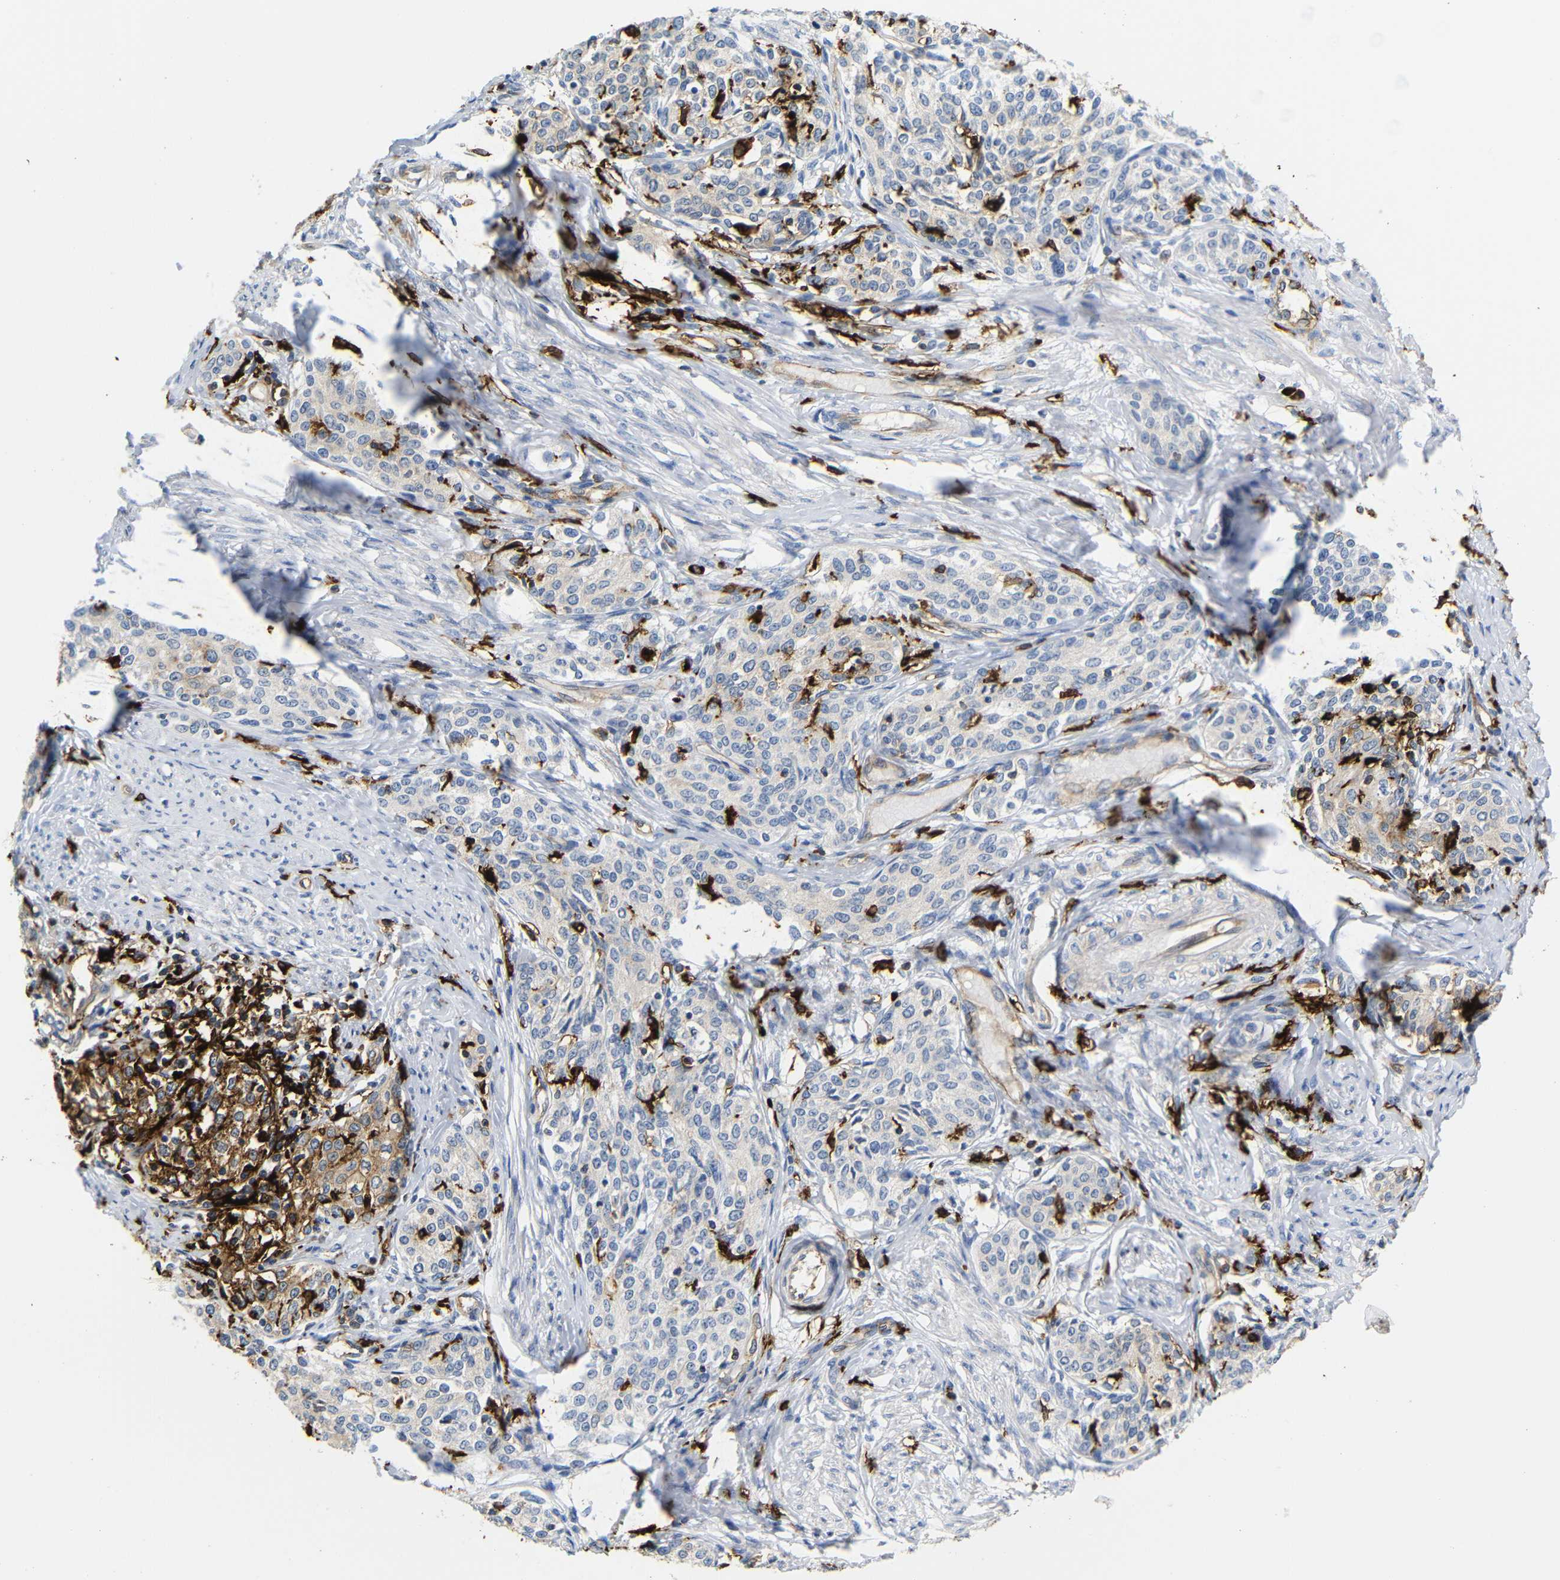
{"staining": {"intensity": "moderate", "quantity": "<25%", "location": "cytoplasmic/membranous"}, "tissue": "cervical cancer", "cell_type": "Tumor cells", "image_type": "cancer", "snomed": [{"axis": "morphology", "description": "Squamous cell carcinoma, NOS"}, {"axis": "morphology", "description": "Adenocarcinoma, NOS"}, {"axis": "topography", "description": "Cervix"}], "caption": "The image shows immunohistochemical staining of adenocarcinoma (cervical). There is moderate cytoplasmic/membranous expression is present in about <25% of tumor cells.", "gene": "HLA-DQB1", "patient": {"sex": "female", "age": 52}}